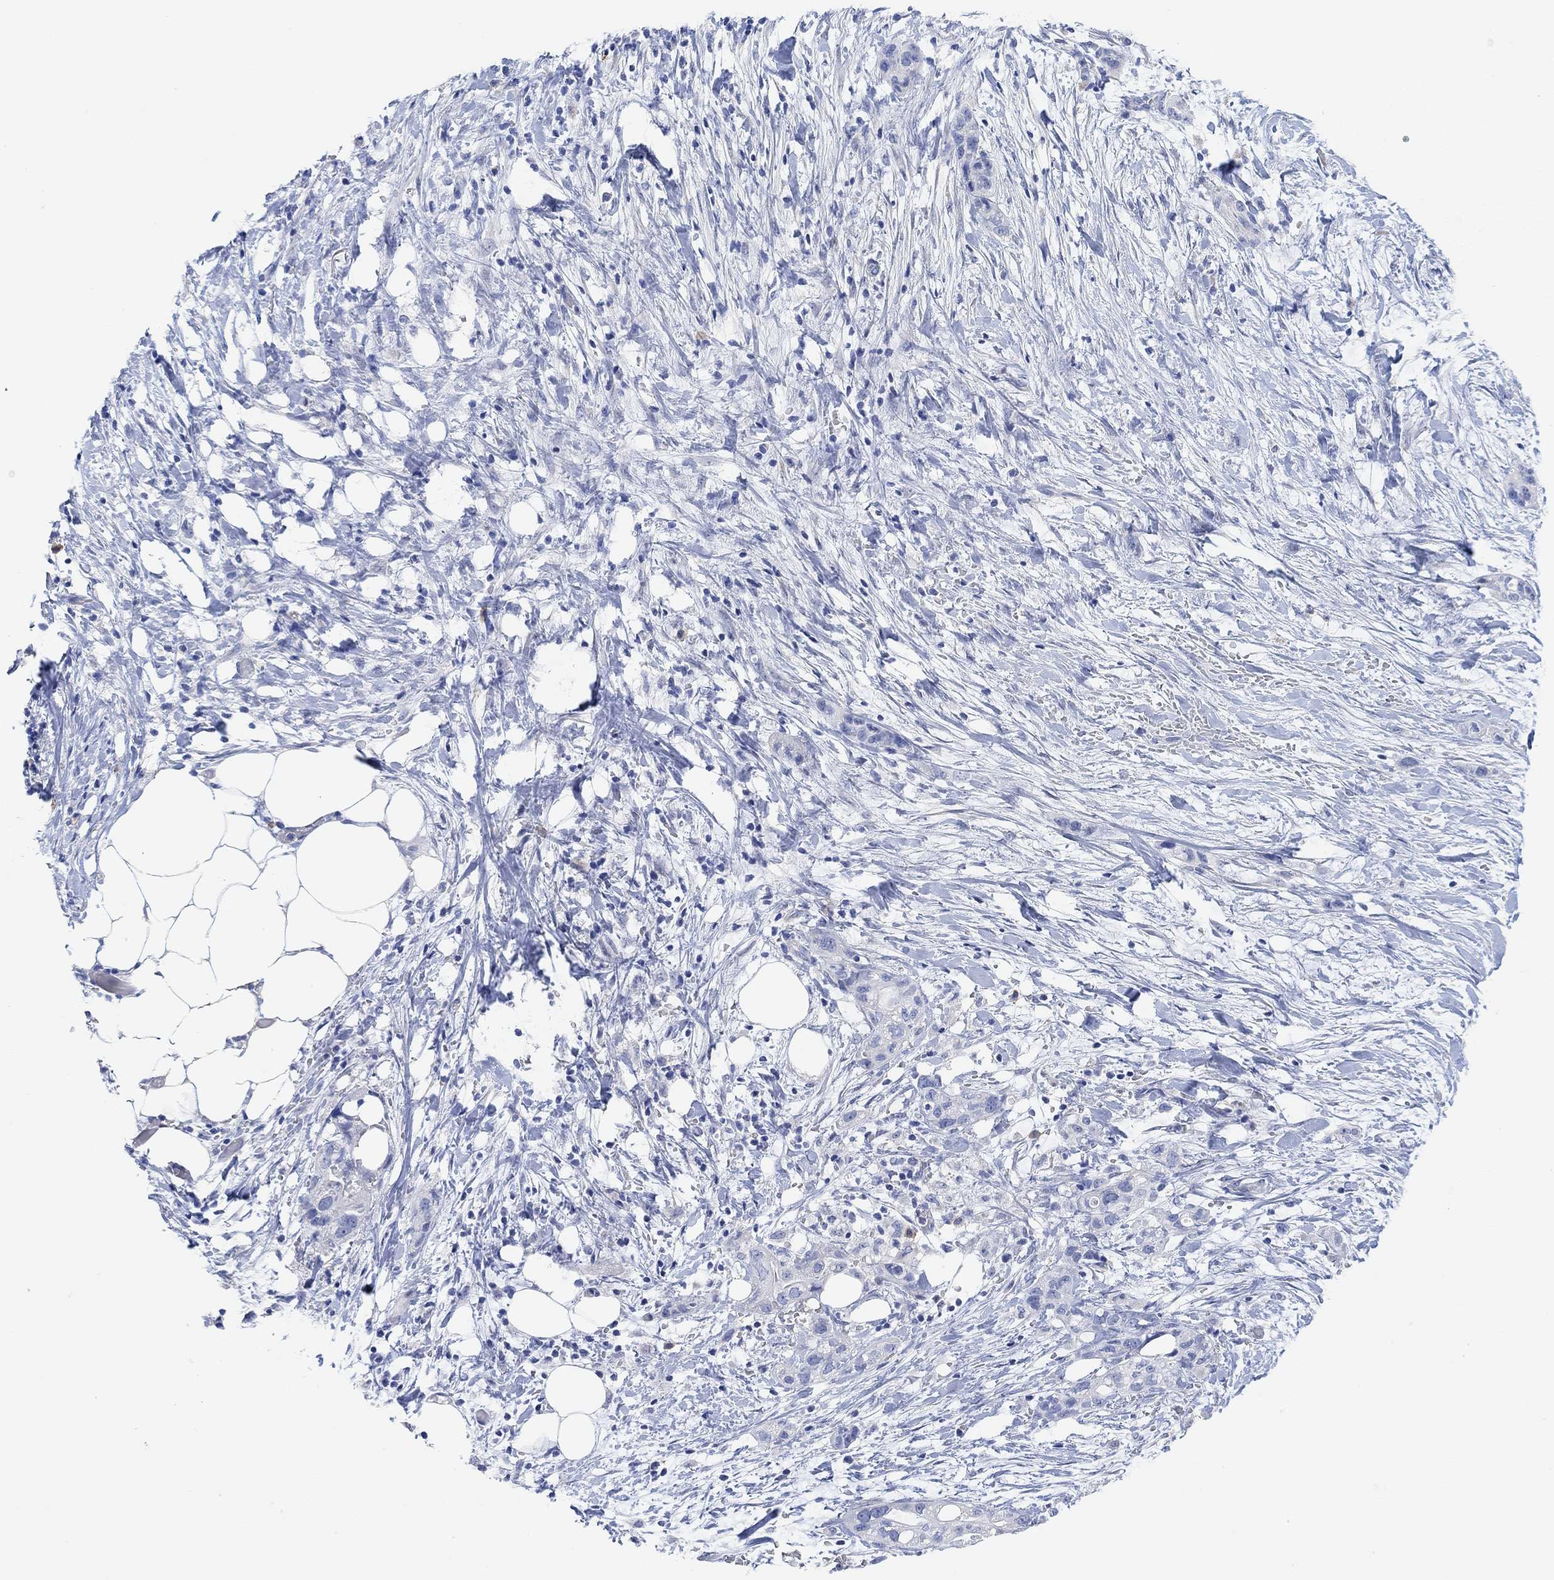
{"staining": {"intensity": "negative", "quantity": "none", "location": "none"}, "tissue": "pancreatic cancer", "cell_type": "Tumor cells", "image_type": "cancer", "snomed": [{"axis": "morphology", "description": "Adenocarcinoma, NOS"}, {"axis": "topography", "description": "Pancreas"}], "caption": "This is an IHC image of human adenocarcinoma (pancreatic). There is no expression in tumor cells.", "gene": "VAT1L", "patient": {"sex": "female", "age": 72}}